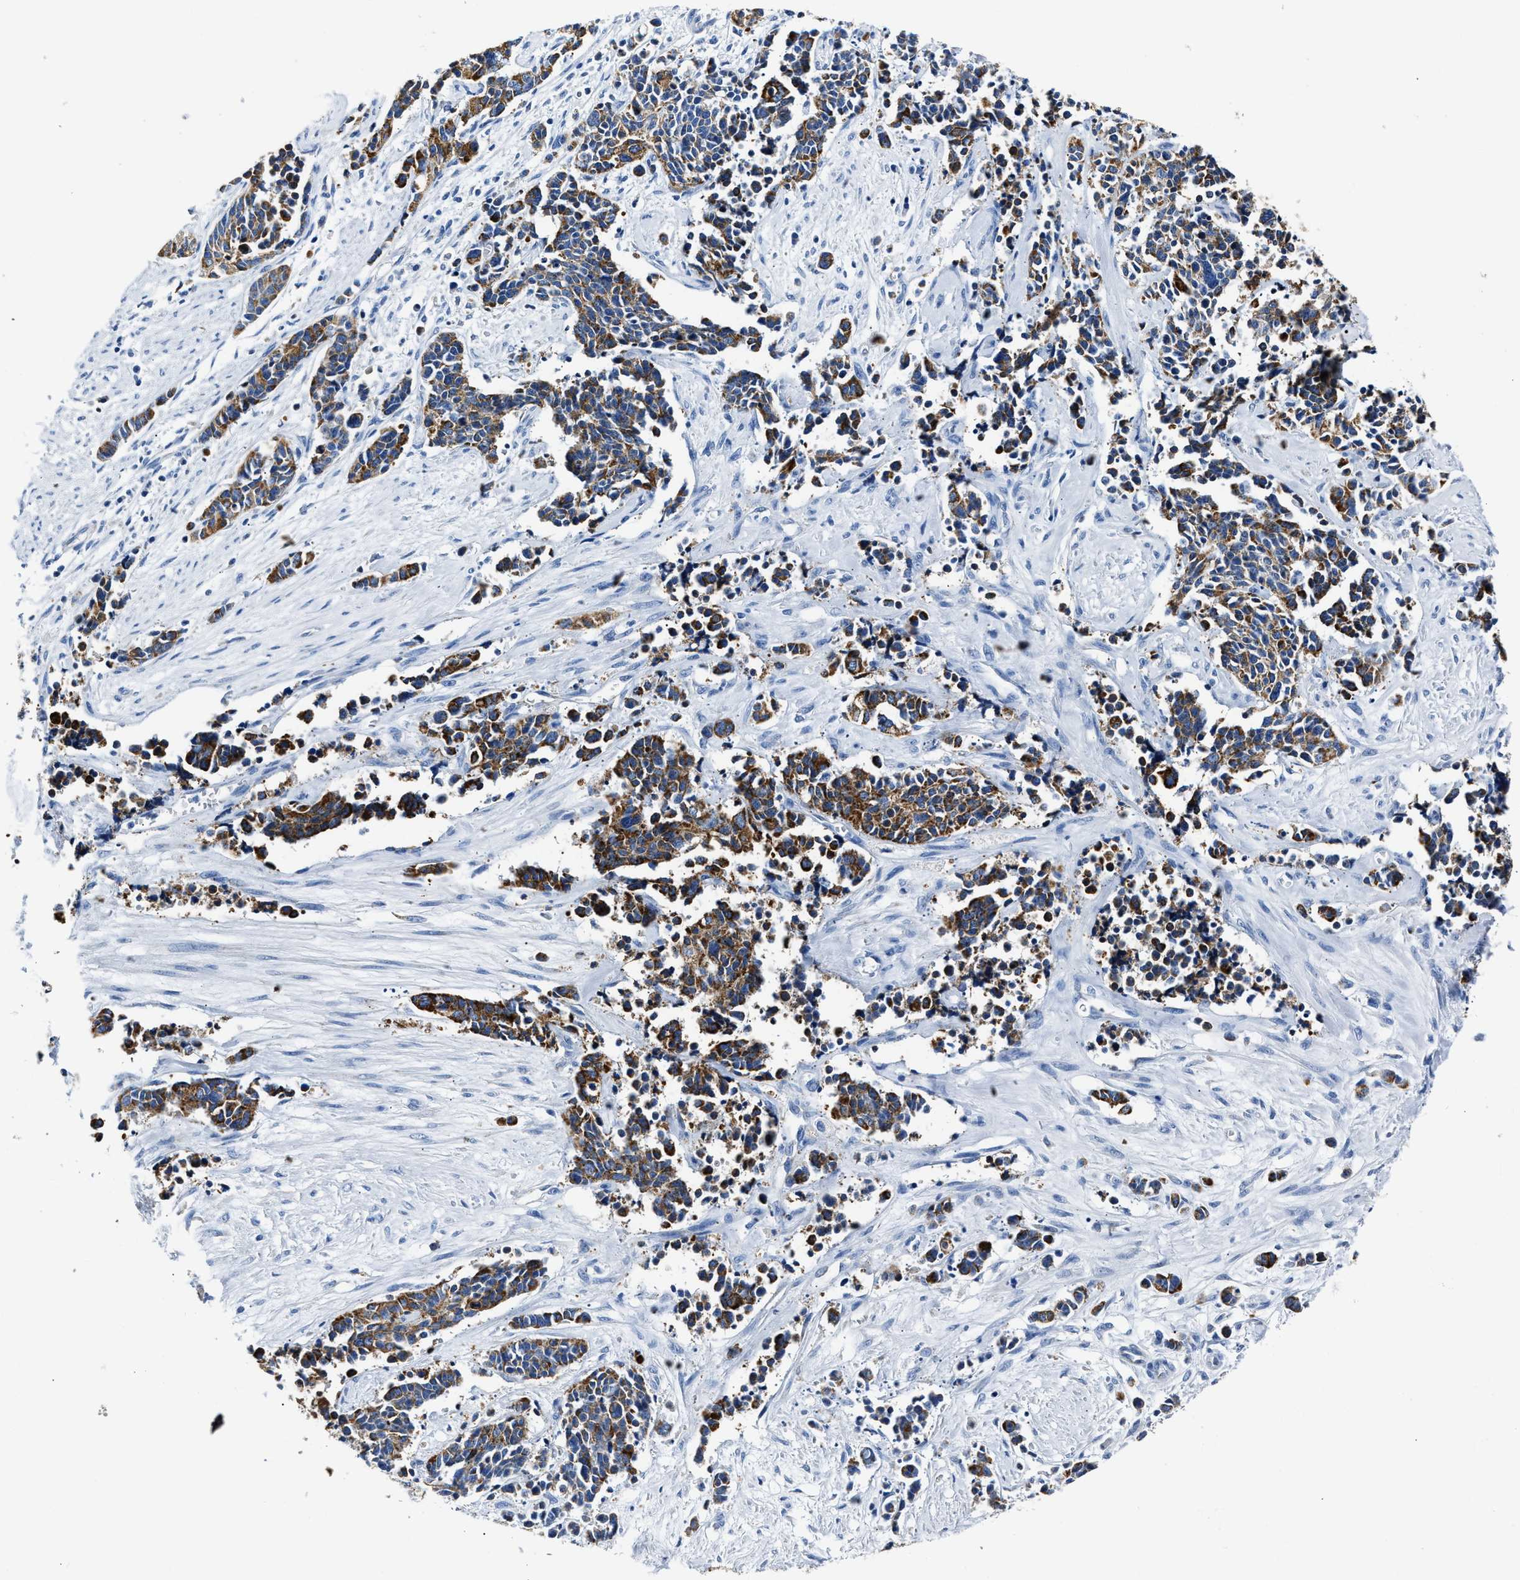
{"staining": {"intensity": "strong", "quantity": ">75%", "location": "cytoplasmic/membranous"}, "tissue": "cervical cancer", "cell_type": "Tumor cells", "image_type": "cancer", "snomed": [{"axis": "morphology", "description": "Squamous cell carcinoma, NOS"}, {"axis": "topography", "description": "Cervix"}], "caption": "High-power microscopy captured an IHC histopathology image of cervical squamous cell carcinoma, revealing strong cytoplasmic/membranous expression in about >75% of tumor cells.", "gene": "AMACR", "patient": {"sex": "female", "age": 35}}